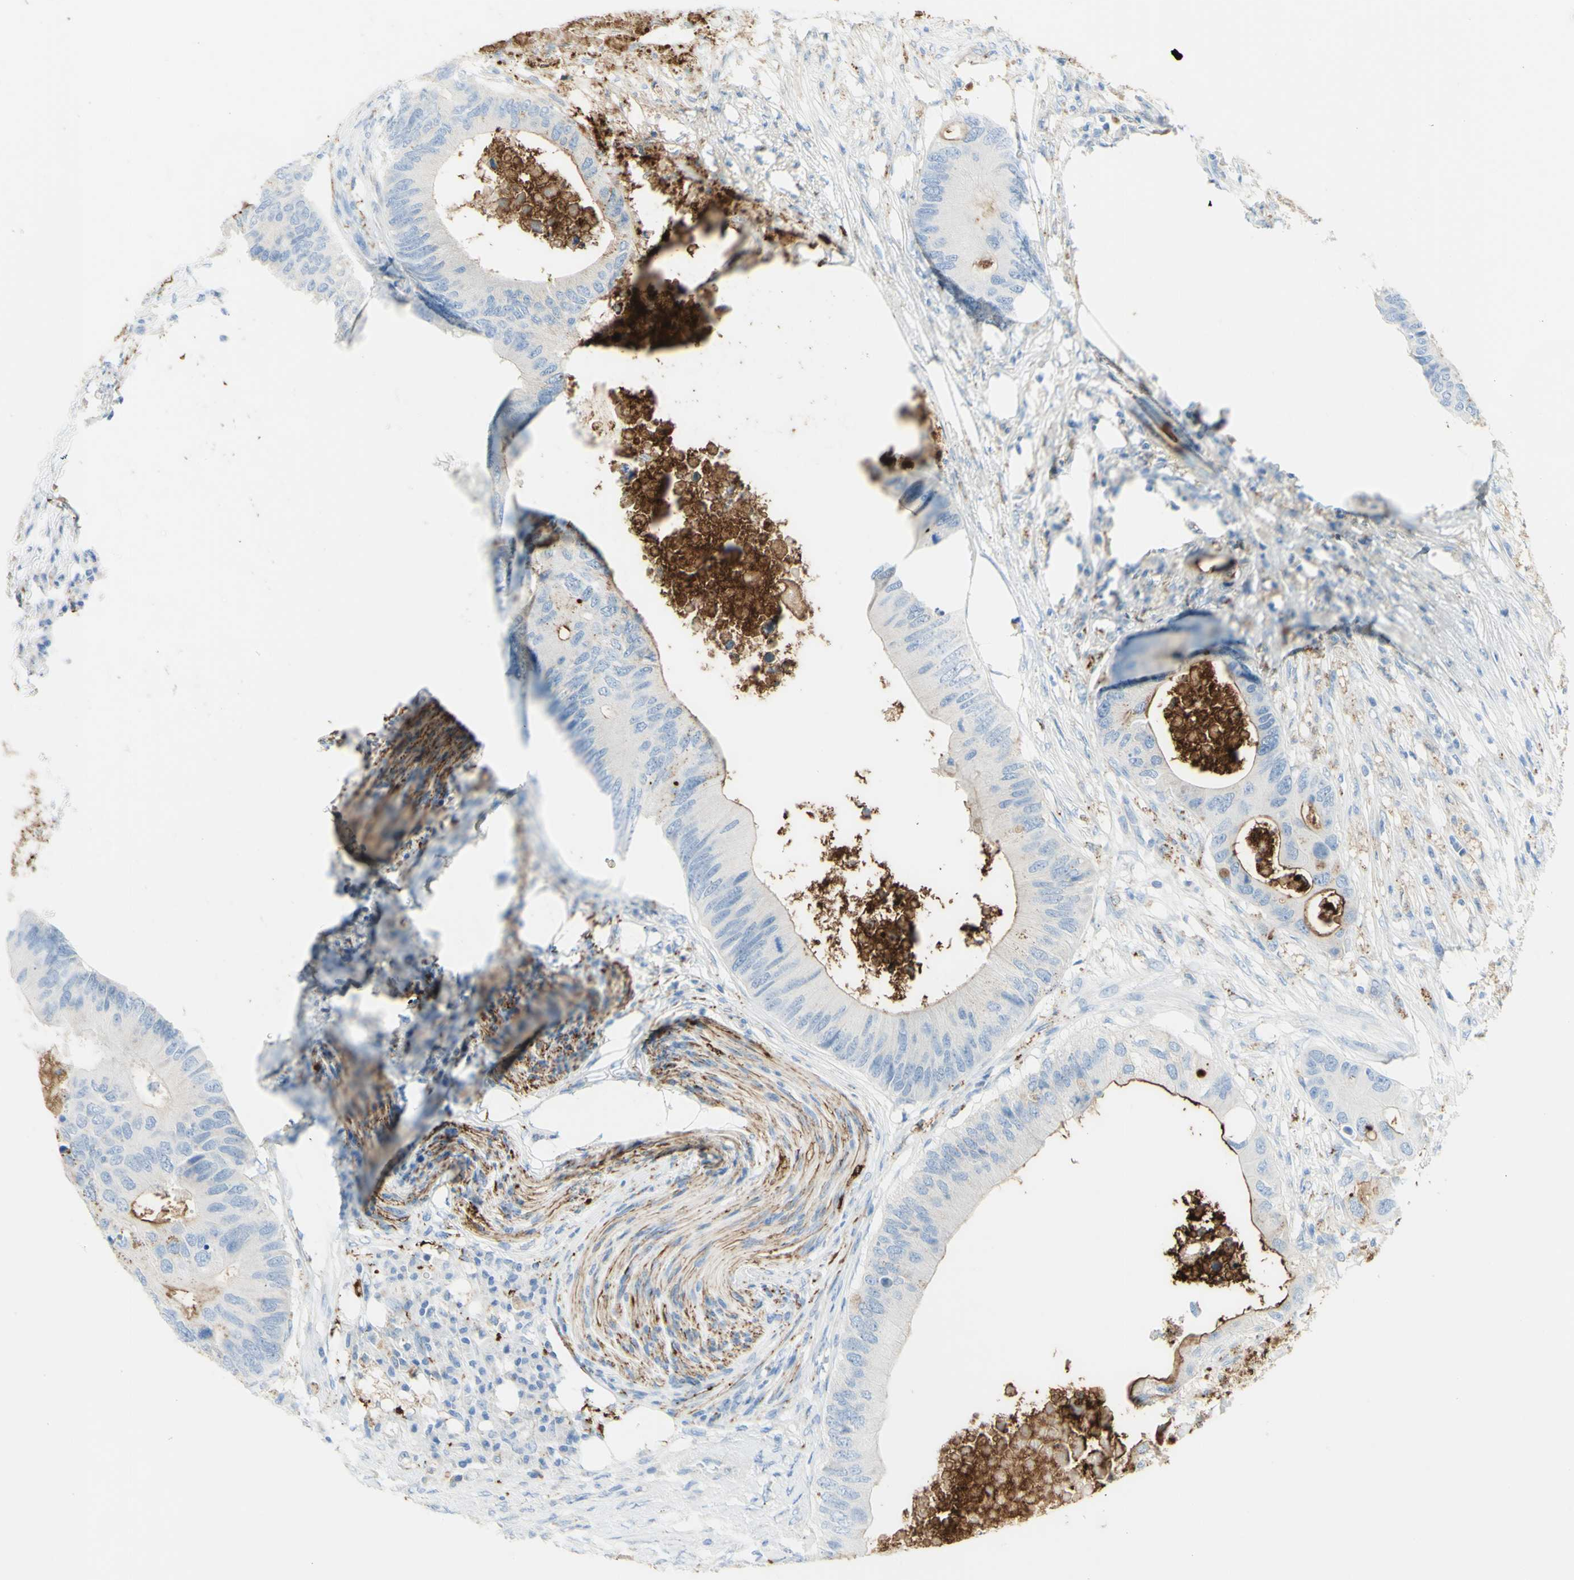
{"staining": {"intensity": "weak", "quantity": "<25%", "location": "cytoplasmic/membranous"}, "tissue": "colorectal cancer", "cell_type": "Tumor cells", "image_type": "cancer", "snomed": [{"axis": "morphology", "description": "Adenocarcinoma, NOS"}, {"axis": "topography", "description": "Colon"}], "caption": "This is an immunohistochemistry (IHC) photomicrograph of human colorectal adenocarcinoma. There is no expression in tumor cells.", "gene": "TSPAN1", "patient": {"sex": "male", "age": 71}}